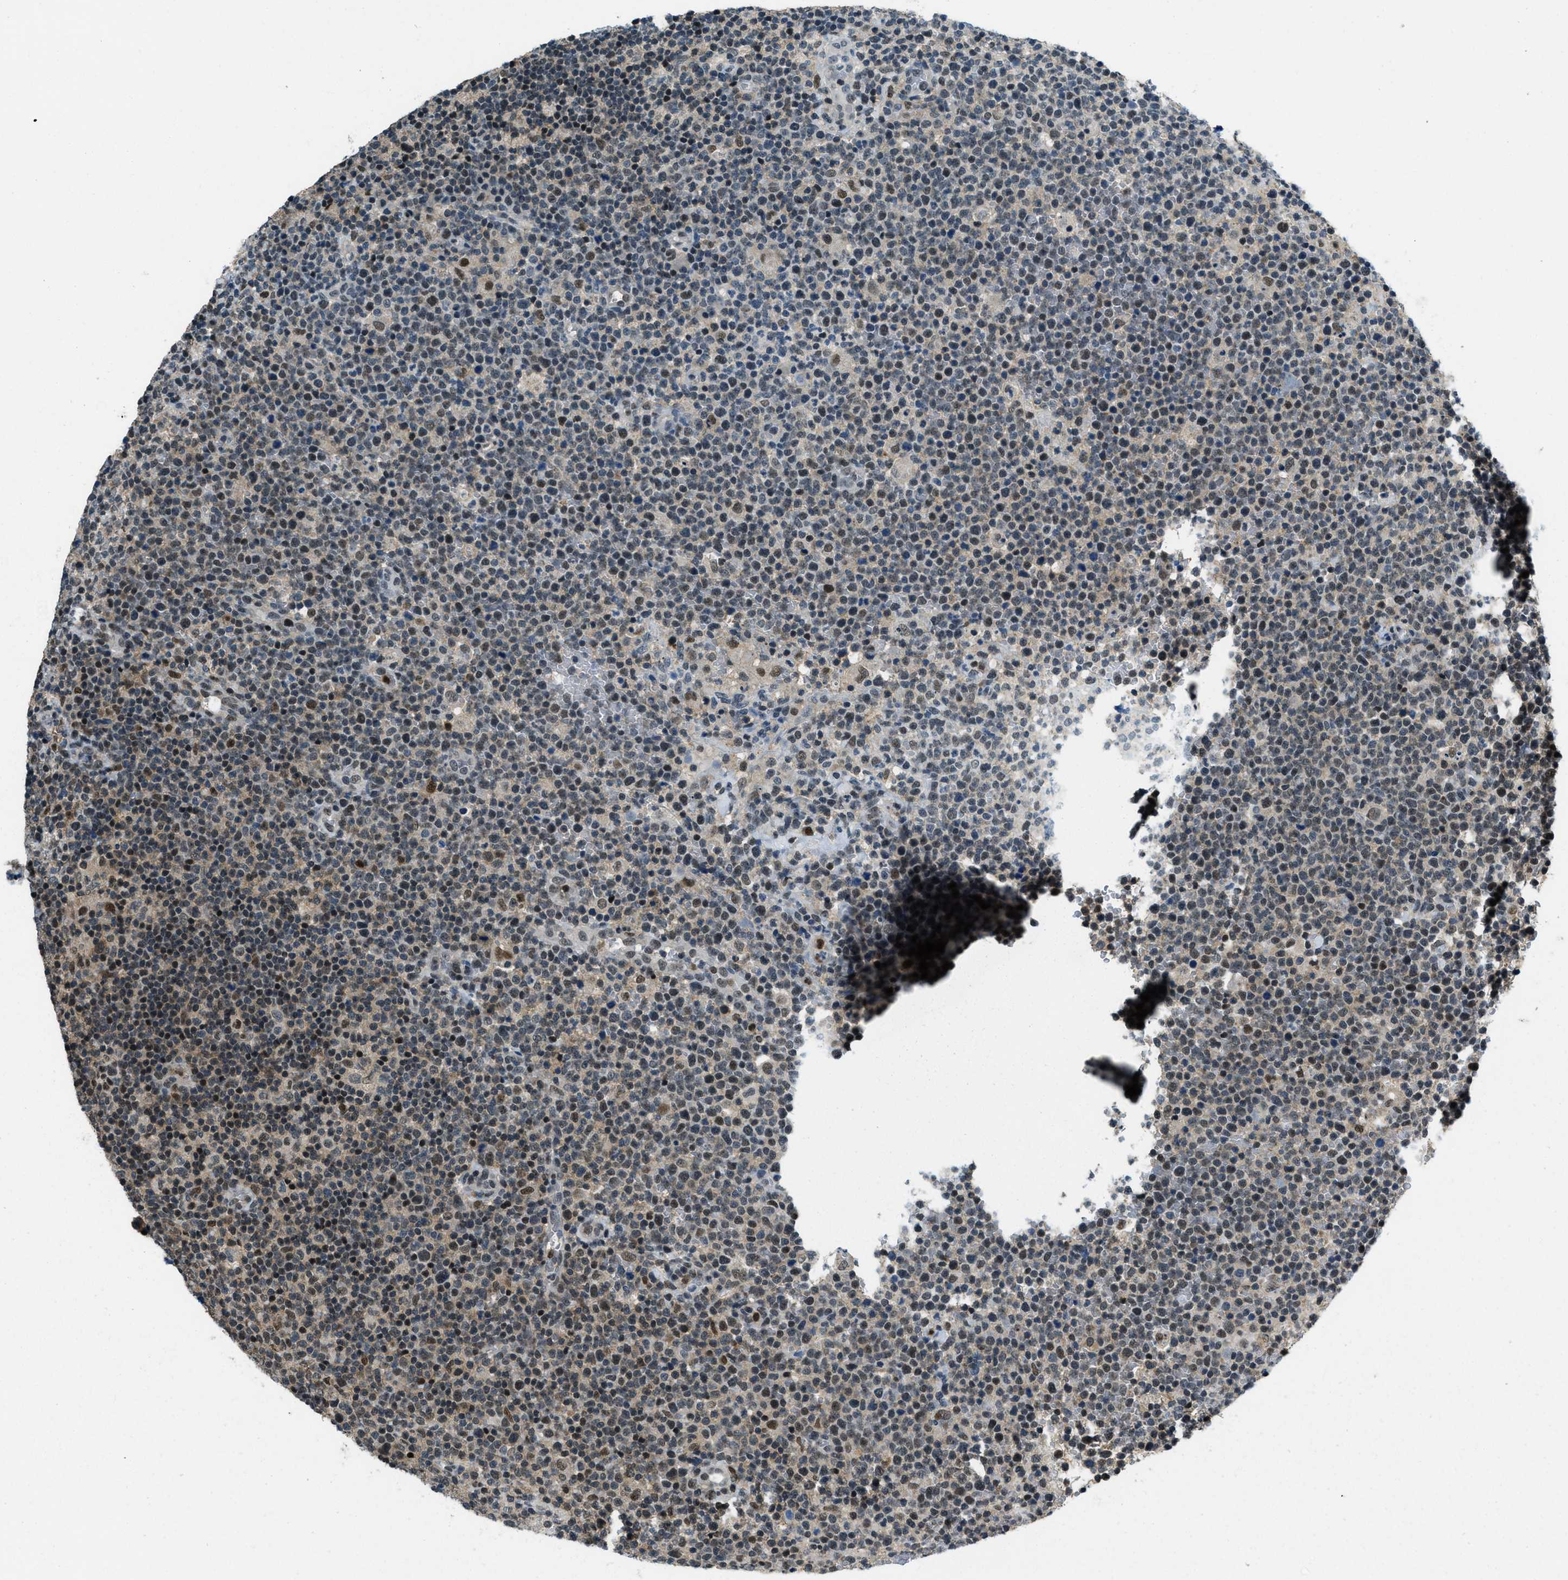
{"staining": {"intensity": "moderate", "quantity": "25%-75%", "location": "nuclear"}, "tissue": "lymphoma", "cell_type": "Tumor cells", "image_type": "cancer", "snomed": [{"axis": "morphology", "description": "Malignant lymphoma, non-Hodgkin's type, High grade"}, {"axis": "topography", "description": "Lymph node"}], "caption": "A brown stain highlights moderate nuclear positivity of a protein in lymphoma tumor cells.", "gene": "OGFR", "patient": {"sex": "male", "age": 61}}